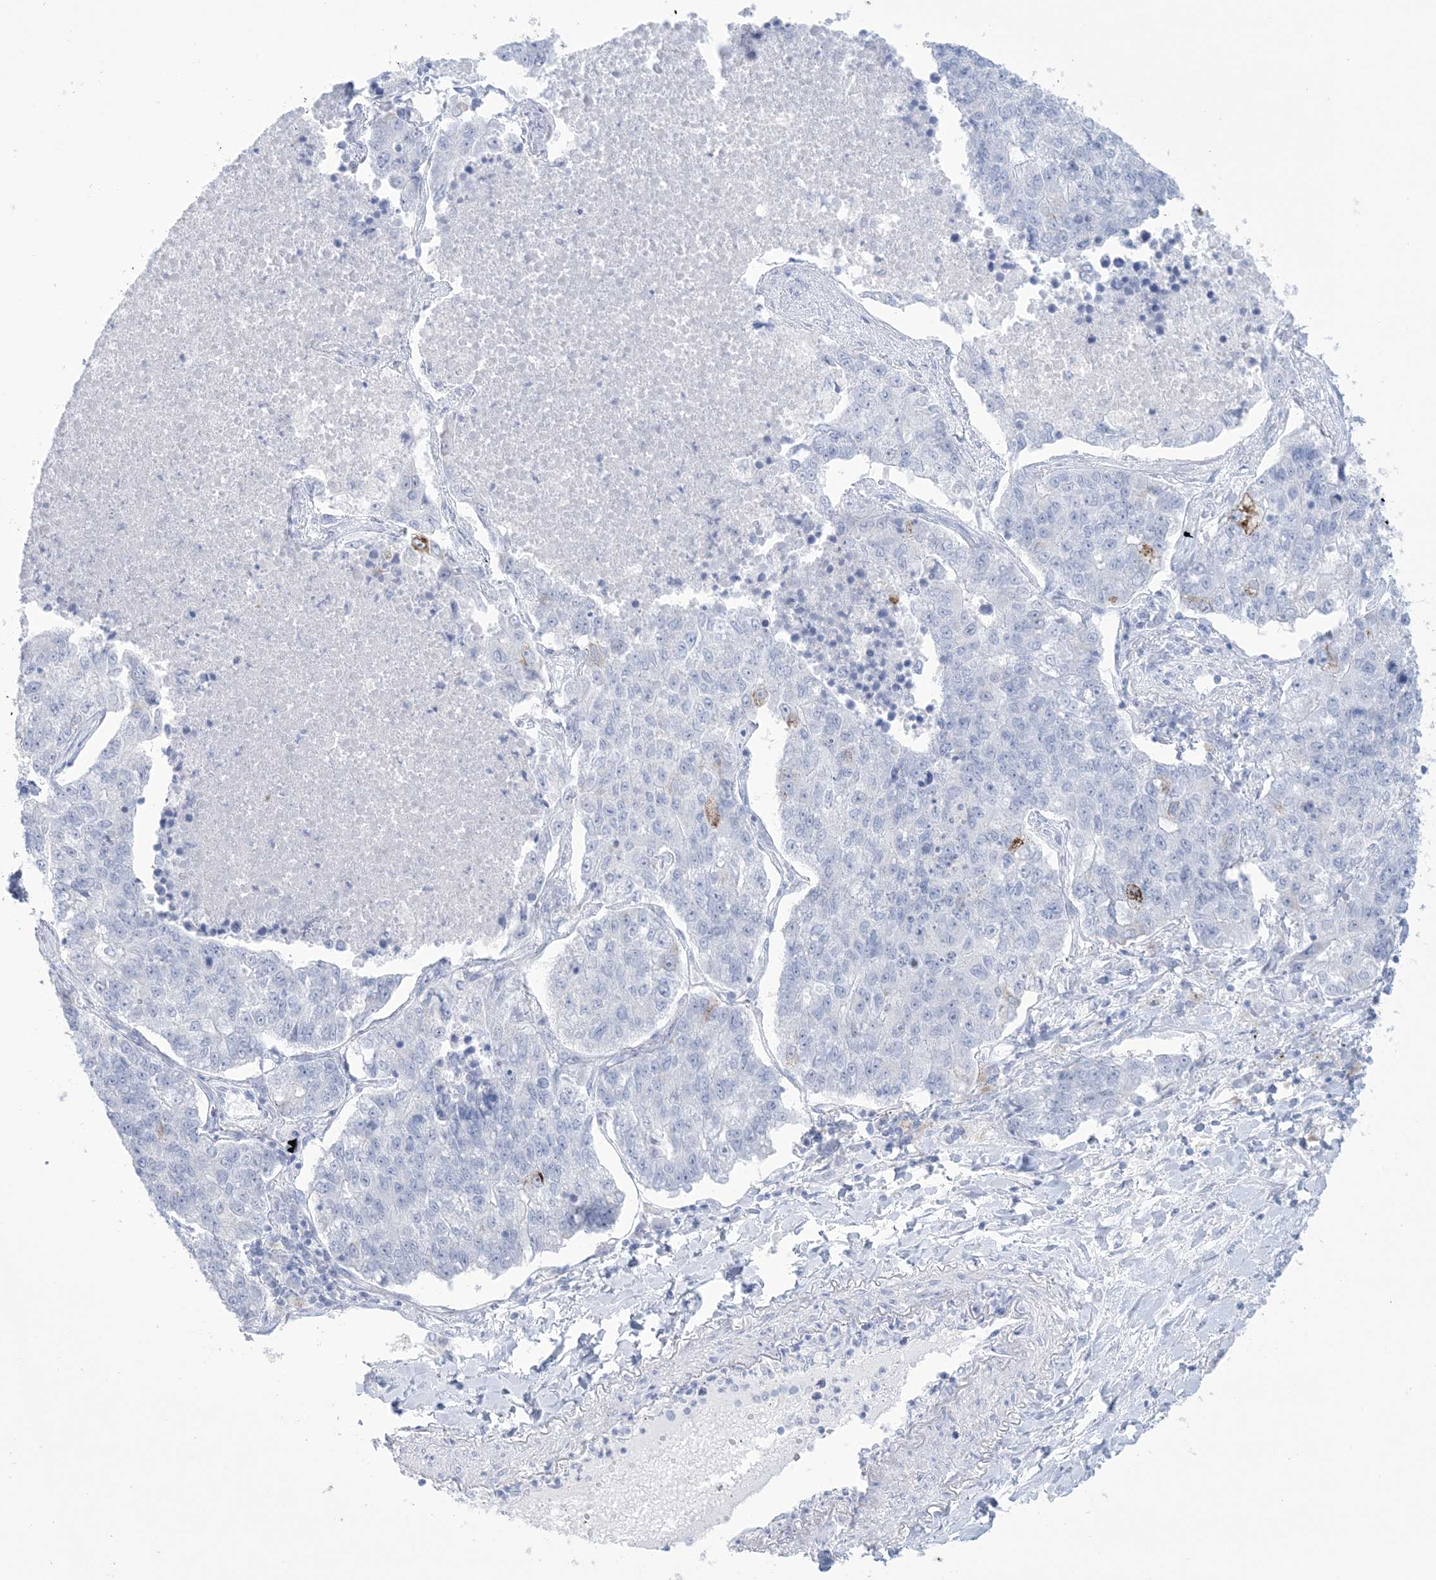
{"staining": {"intensity": "negative", "quantity": "none", "location": "none"}, "tissue": "lung cancer", "cell_type": "Tumor cells", "image_type": "cancer", "snomed": [{"axis": "morphology", "description": "Adenocarcinoma, NOS"}, {"axis": "topography", "description": "Lung"}], "caption": "High magnification brightfield microscopy of adenocarcinoma (lung) stained with DAB (brown) and counterstained with hematoxylin (blue): tumor cells show no significant expression.", "gene": "AGXT", "patient": {"sex": "male", "age": 49}}